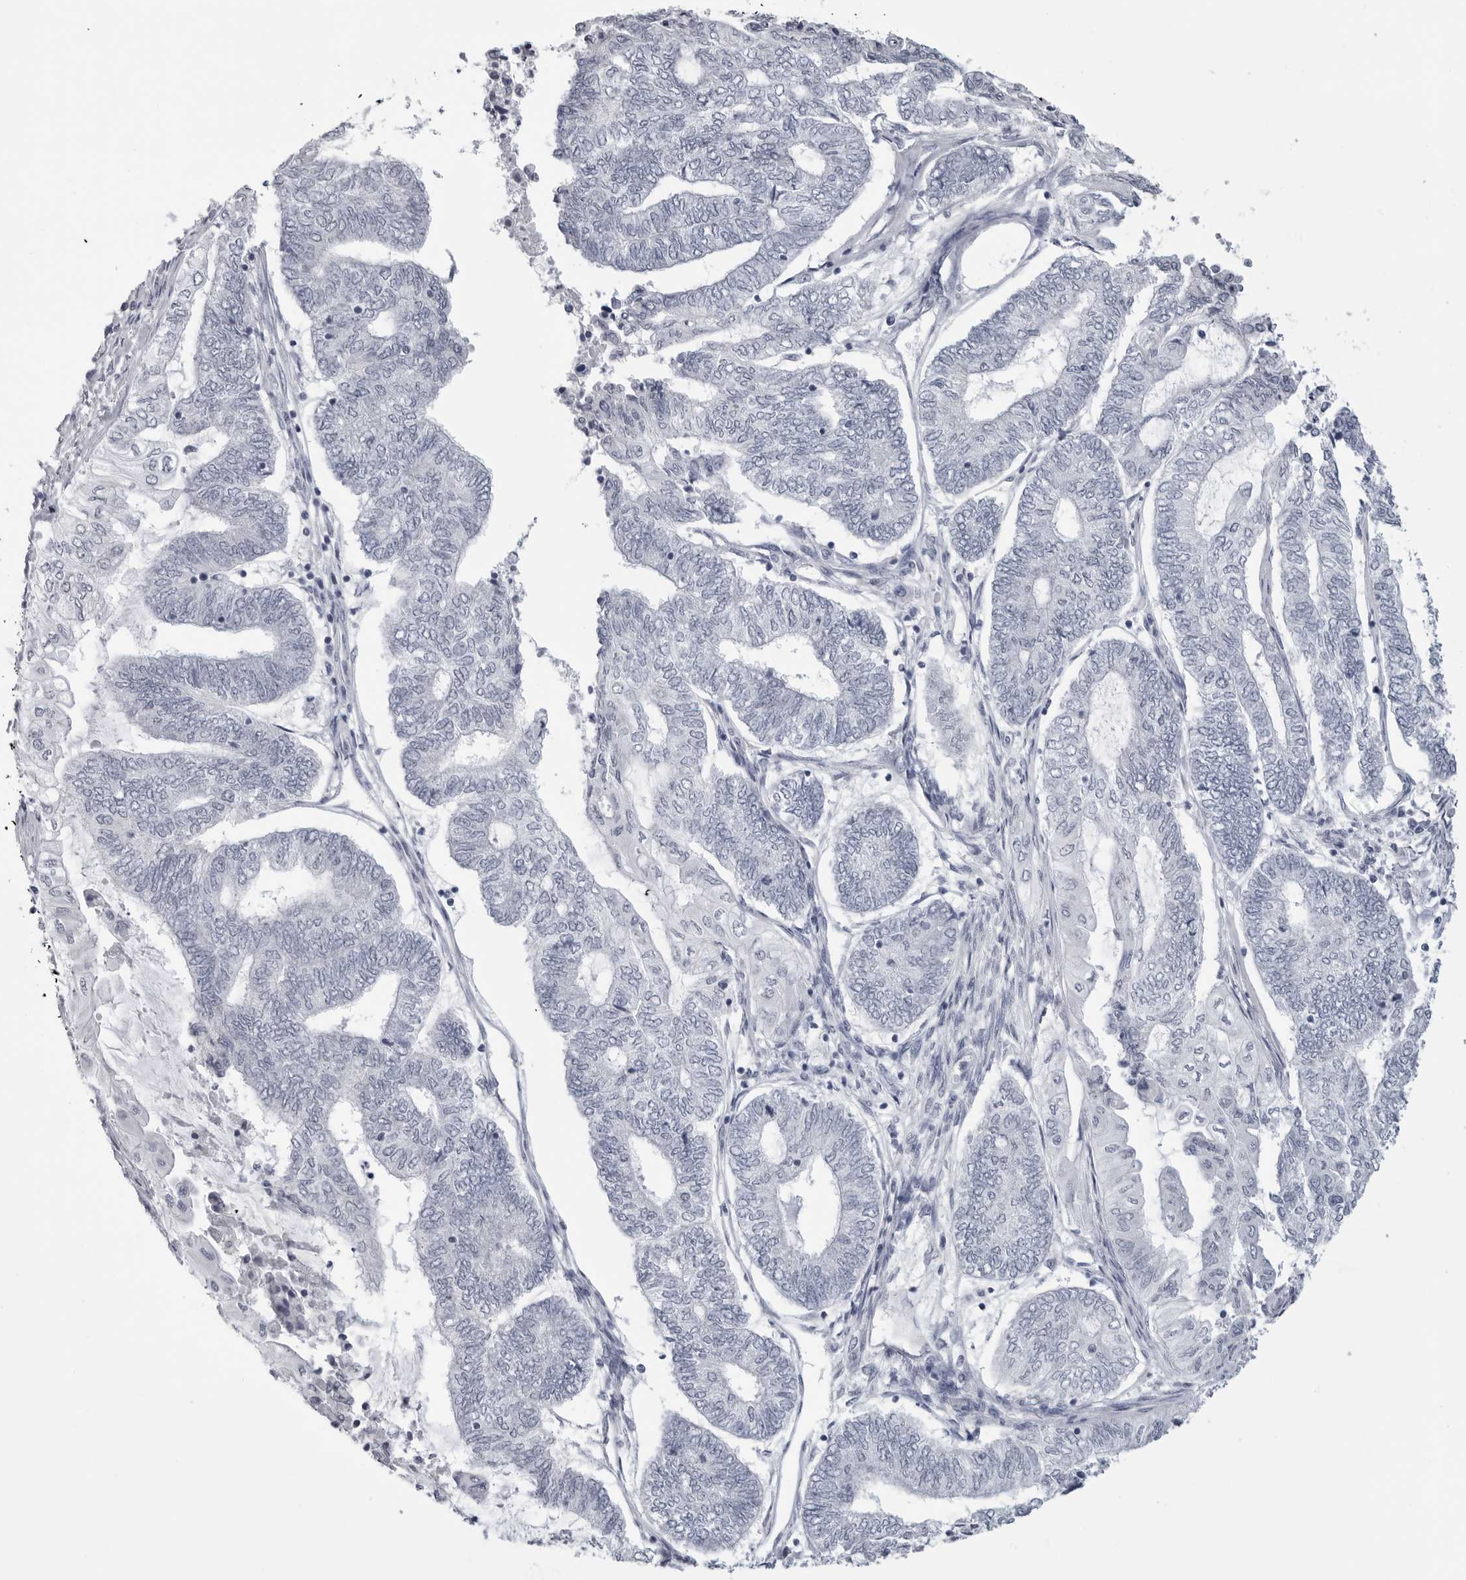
{"staining": {"intensity": "negative", "quantity": "none", "location": "none"}, "tissue": "endometrial cancer", "cell_type": "Tumor cells", "image_type": "cancer", "snomed": [{"axis": "morphology", "description": "Adenocarcinoma, NOS"}, {"axis": "topography", "description": "Uterus"}, {"axis": "topography", "description": "Endometrium"}], "caption": "Tumor cells show no significant protein expression in endometrial cancer. (DAB immunohistochemistry, high magnification).", "gene": "PGA3", "patient": {"sex": "female", "age": 70}}